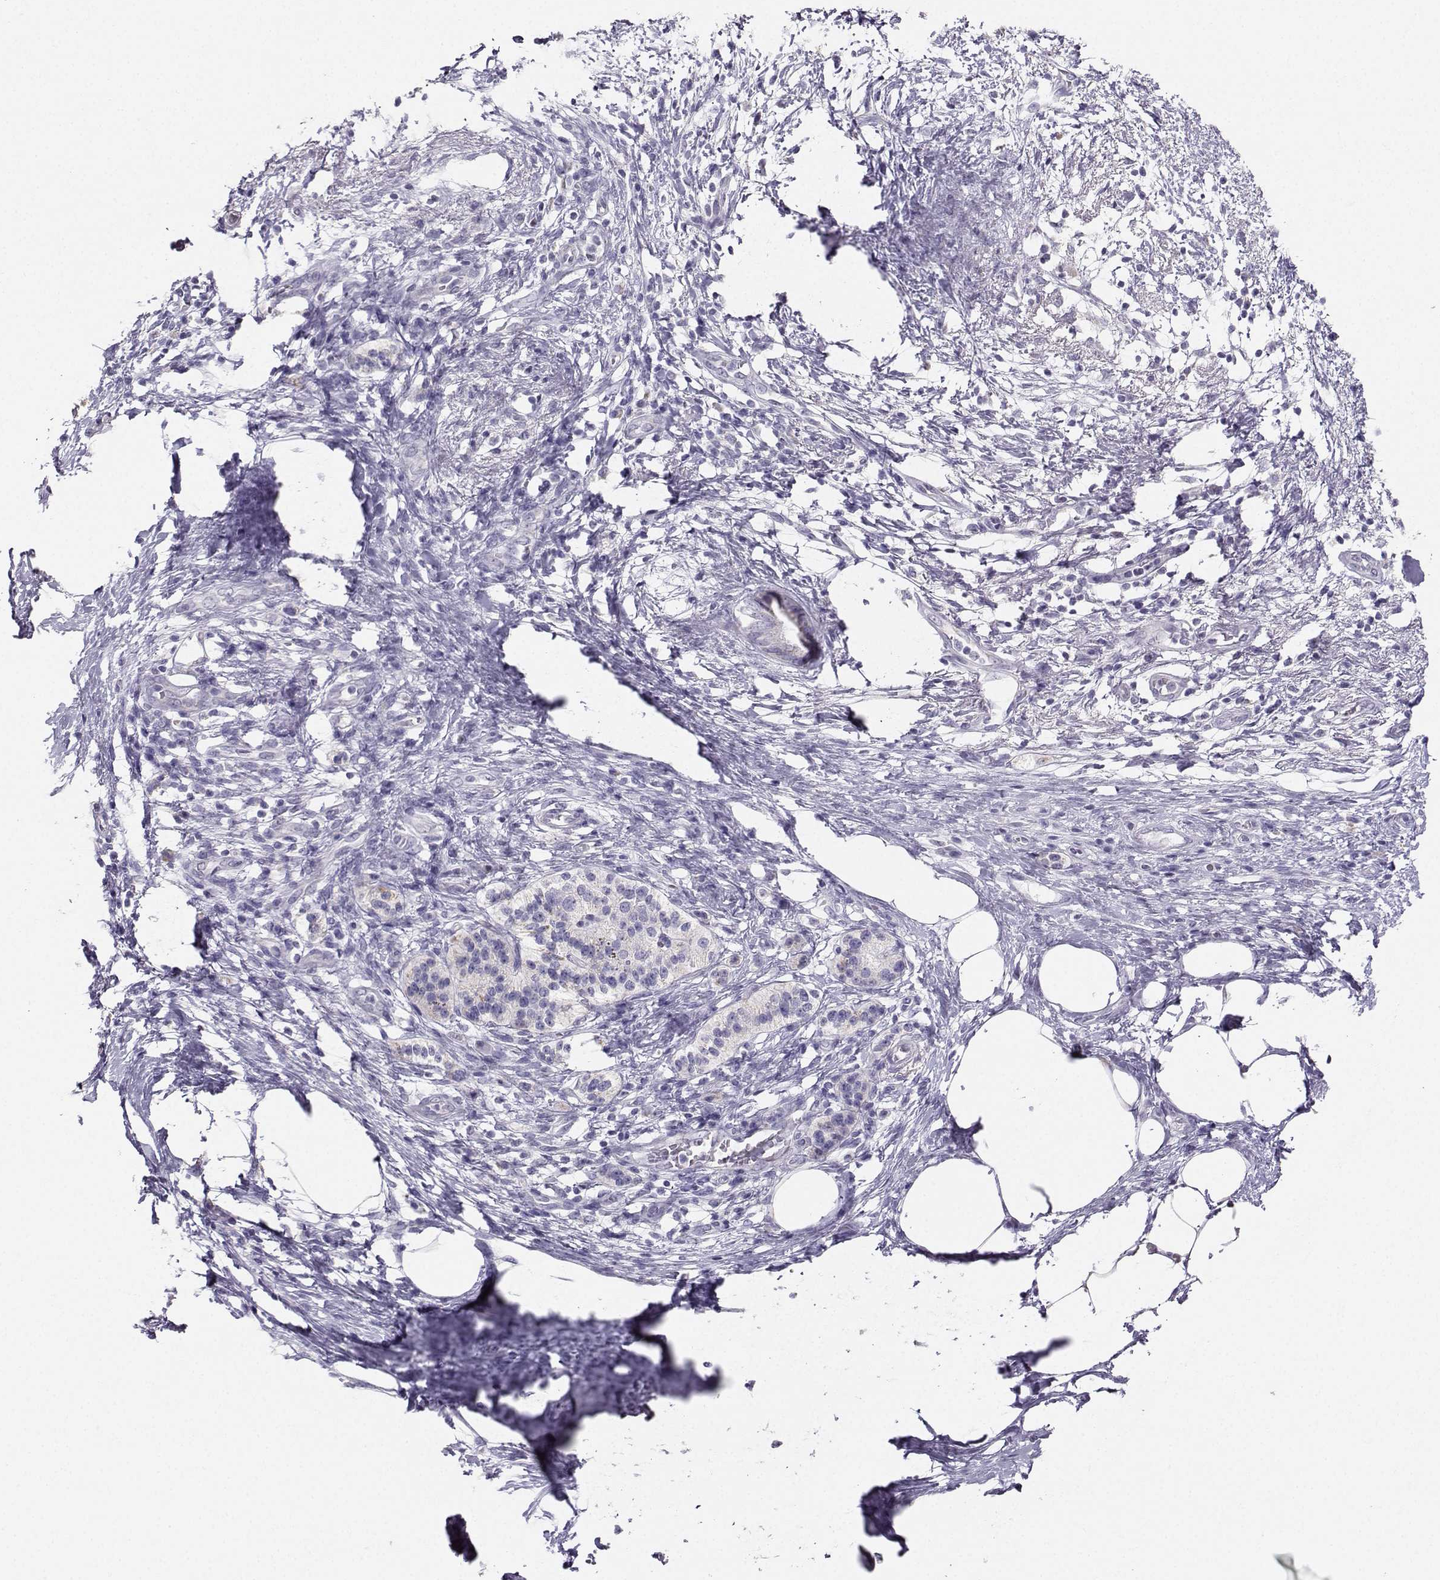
{"staining": {"intensity": "negative", "quantity": "none", "location": "none"}, "tissue": "pancreatic cancer", "cell_type": "Tumor cells", "image_type": "cancer", "snomed": [{"axis": "morphology", "description": "Adenocarcinoma, NOS"}, {"axis": "topography", "description": "Pancreas"}], "caption": "DAB immunohistochemical staining of human pancreatic adenocarcinoma shows no significant positivity in tumor cells.", "gene": "AVP", "patient": {"sex": "female", "age": 72}}